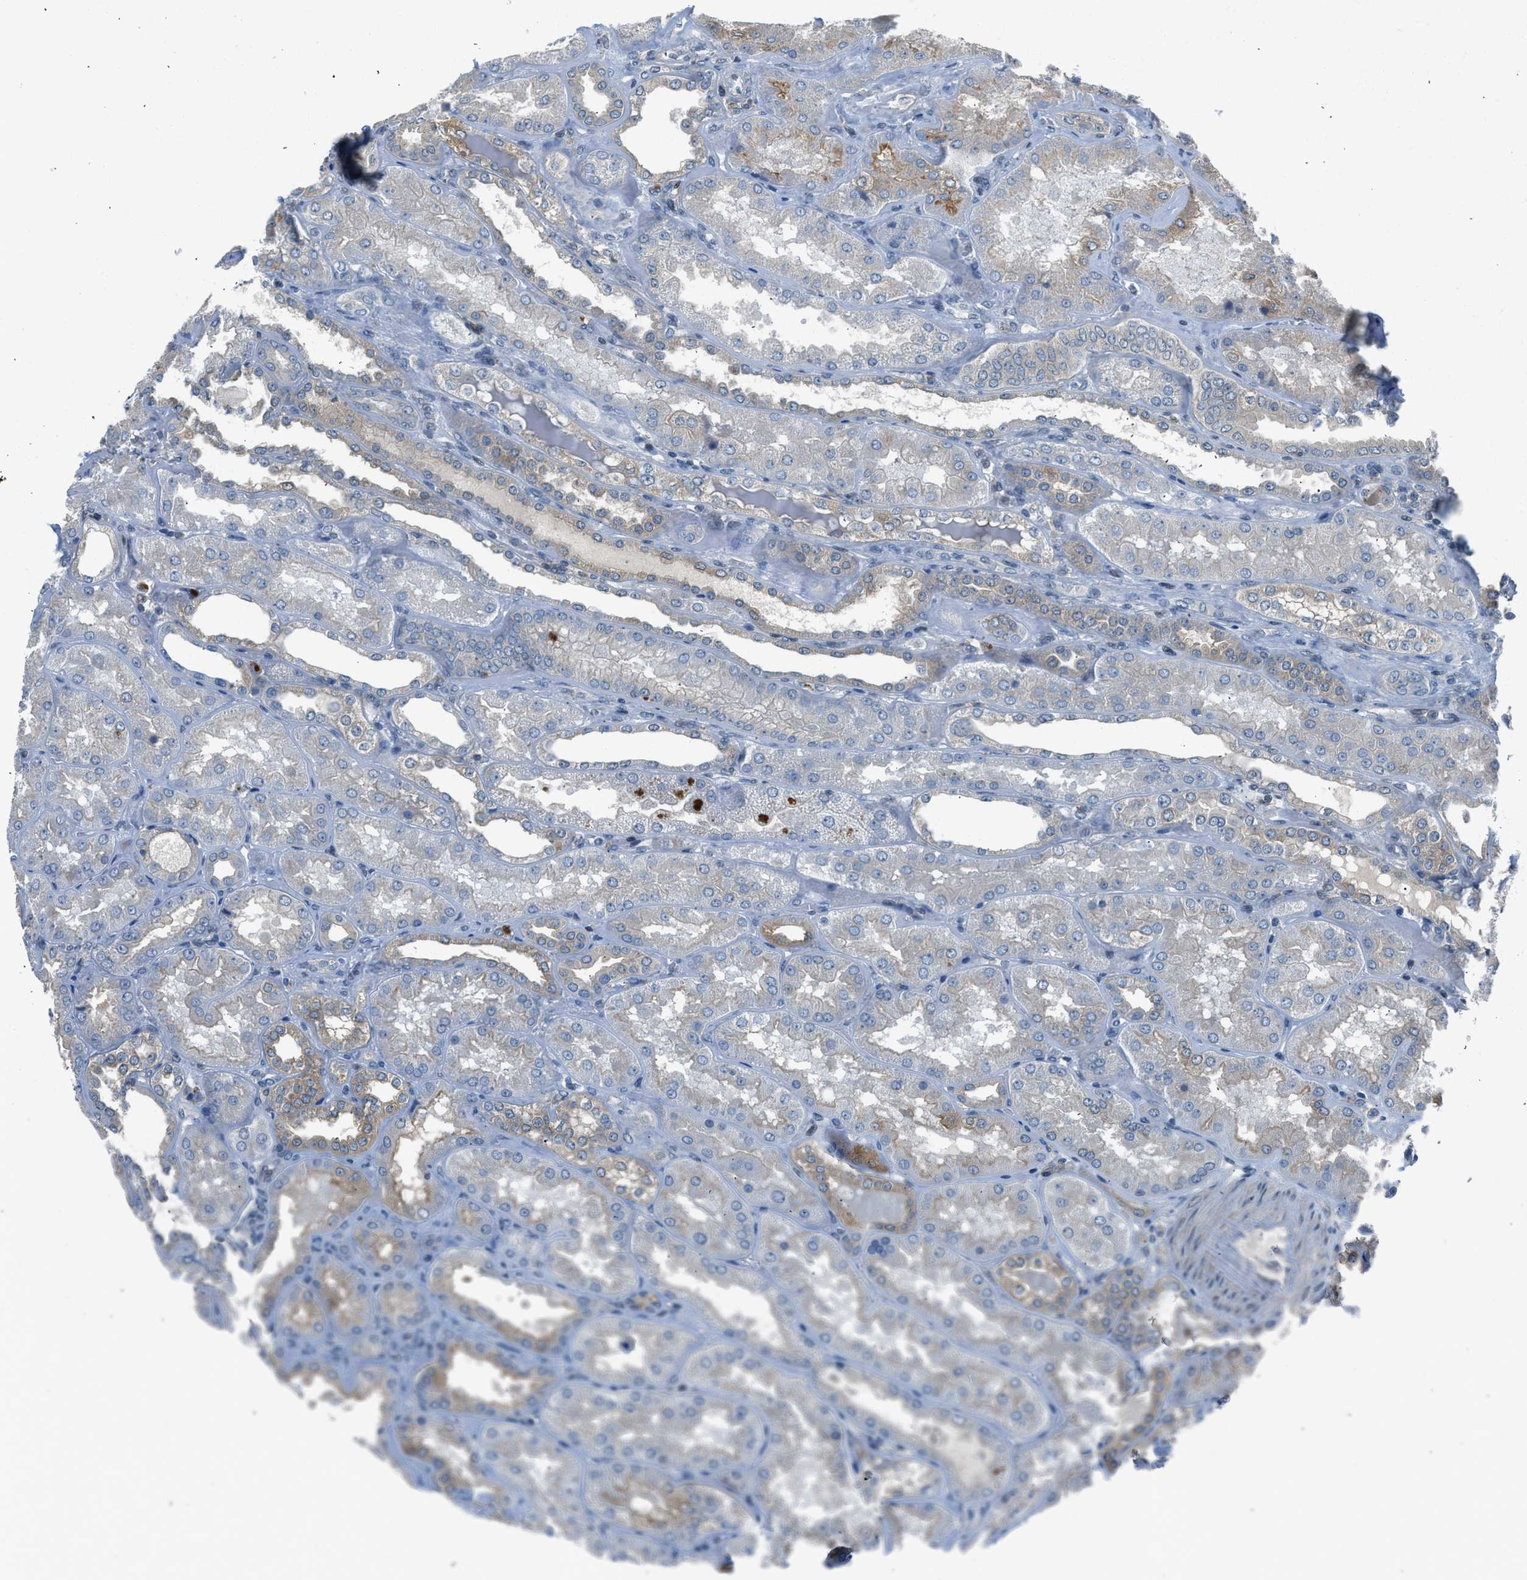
{"staining": {"intensity": "weak", "quantity": "25%-75%", "location": "nuclear"}, "tissue": "kidney", "cell_type": "Cells in glomeruli", "image_type": "normal", "snomed": [{"axis": "morphology", "description": "Normal tissue, NOS"}, {"axis": "topography", "description": "Kidney"}], "caption": "A micrograph of kidney stained for a protein exhibits weak nuclear brown staining in cells in glomeruli. Nuclei are stained in blue.", "gene": "LMLN", "patient": {"sex": "female", "age": 56}}